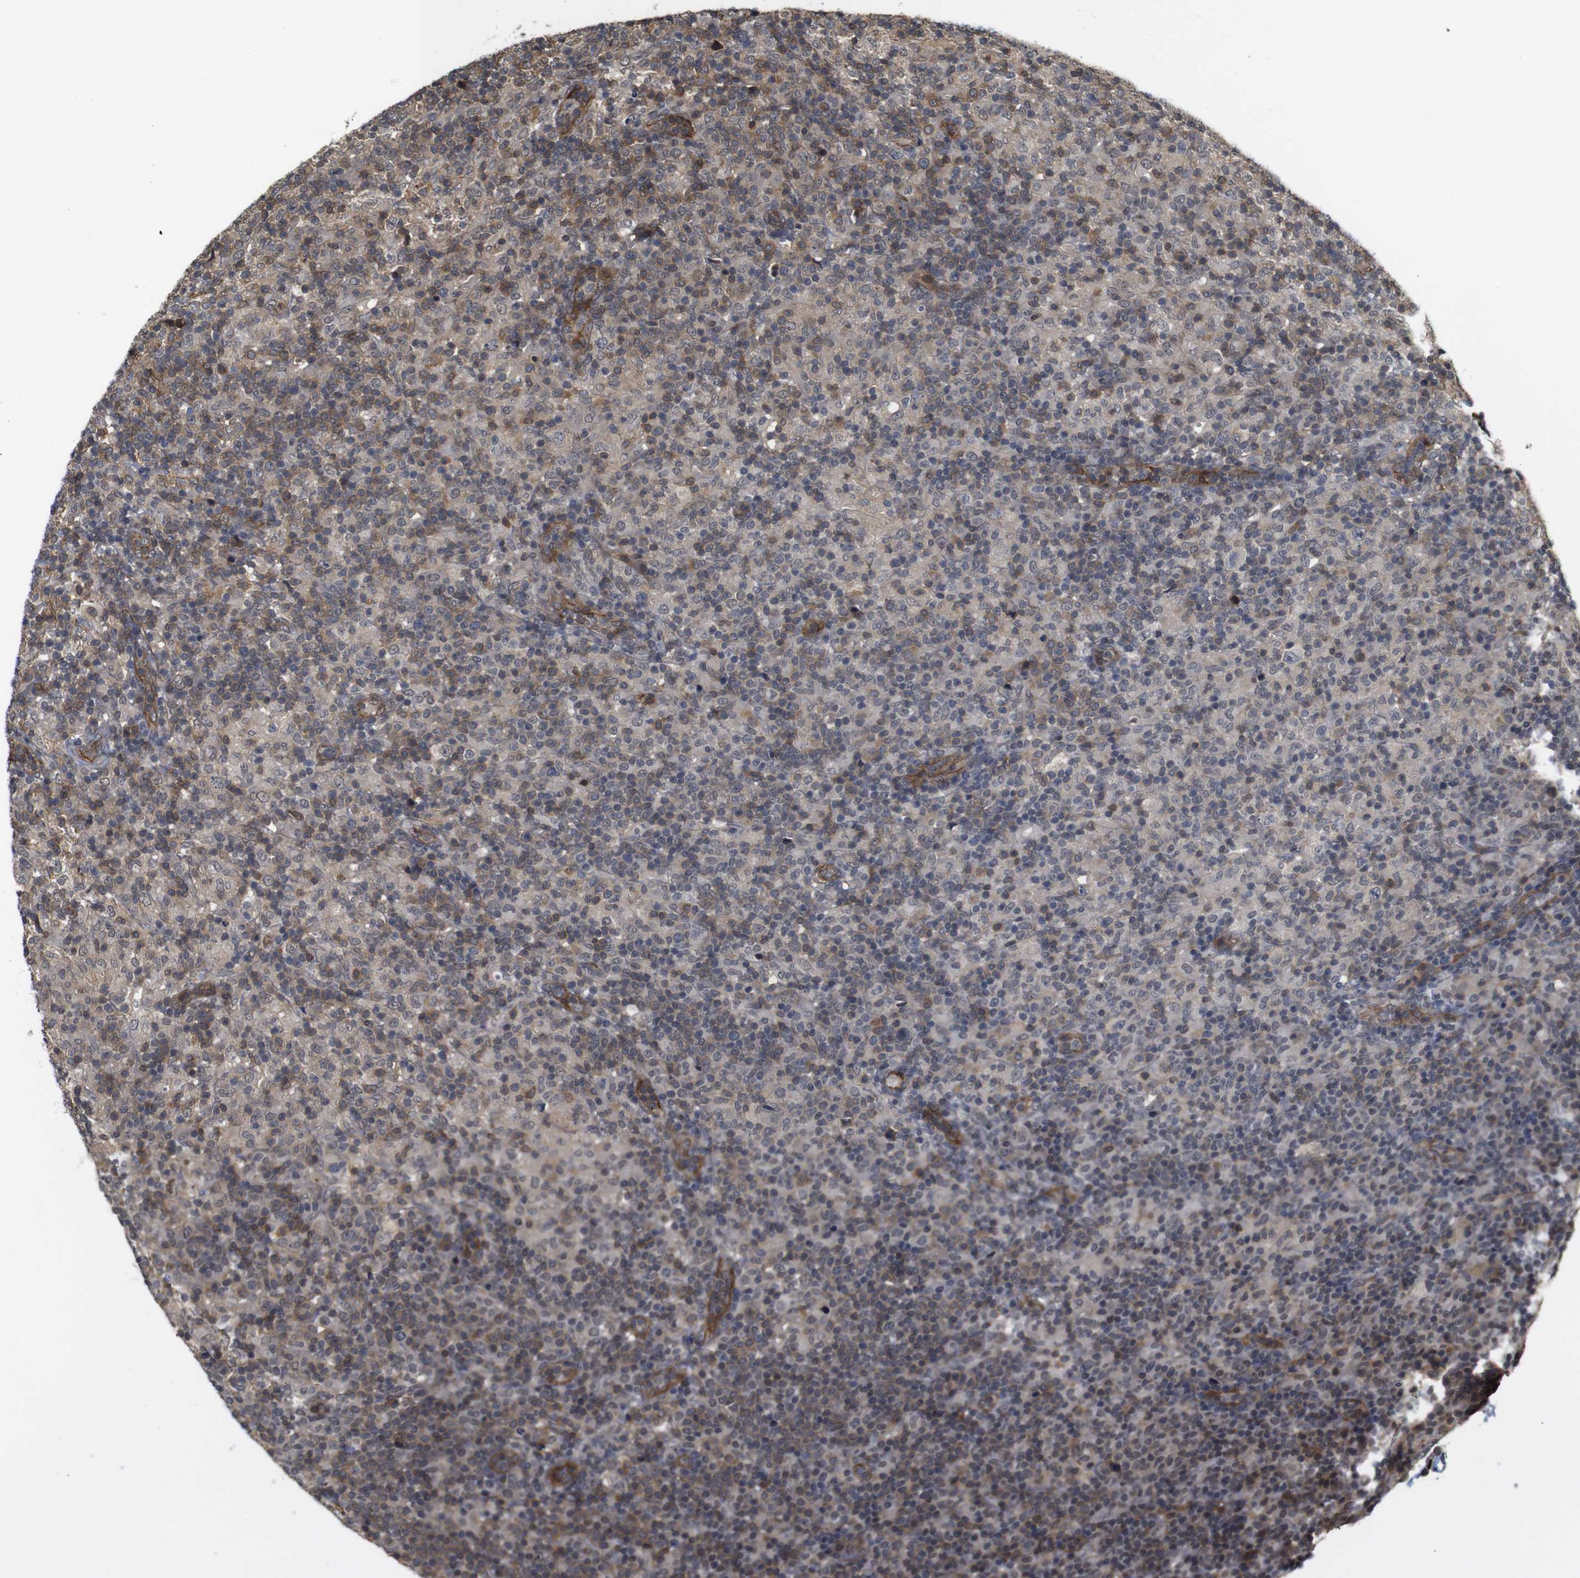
{"staining": {"intensity": "negative", "quantity": "none", "location": "none"}, "tissue": "lymphoma", "cell_type": "Tumor cells", "image_type": "cancer", "snomed": [{"axis": "morphology", "description": "Hodgkin's disease, NOS"}, {"axis": "topography", "description": "Lymph node"}], "caption": "High power microscopy image of an immunohistochemistry (IHC) photomicrograph of Hodgkin's disease, revealing no significant positivity in tumor cells.", "gene": "NANOS1", "patient": {"sex": "male", "age": 70}}